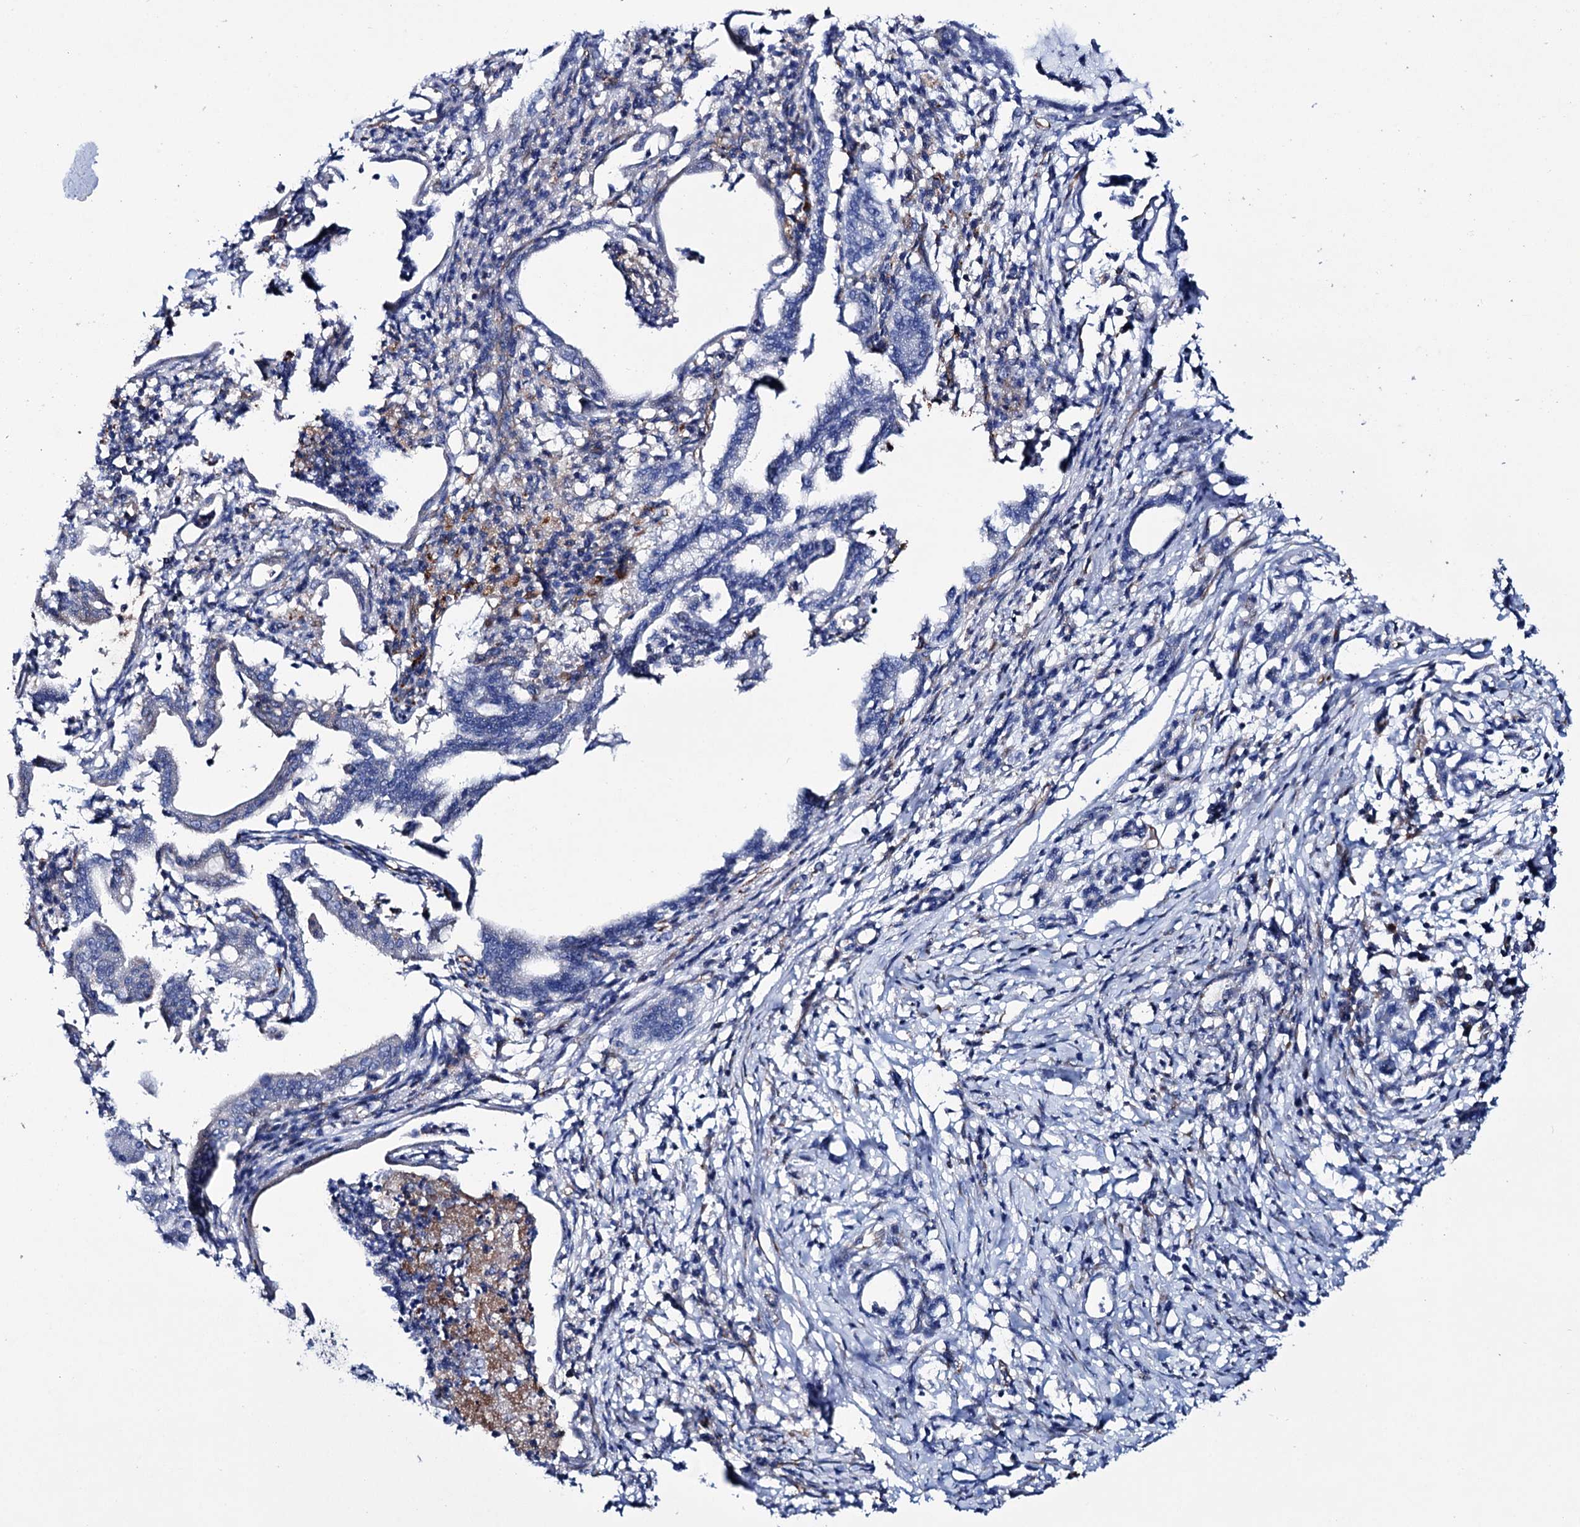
{"staining": {"intensity": "negative", "quantity": "none", "location": "none"}, "tissue": "pancreatic cancer", "cell_type": "Tumor cells", "image_type": "cancer", "snomed": [{"axis": "morphology", "description": "Adenocarcinoma, NOS"}, {"axis": "topography", "description": "Pancreas"}], "caption": "A micrograph of human pancreatic adenocarcinoma is negative for staining in tumor cells.", "gene": "SCPEP1", "patient": {"sex": "female", "age": 55}}